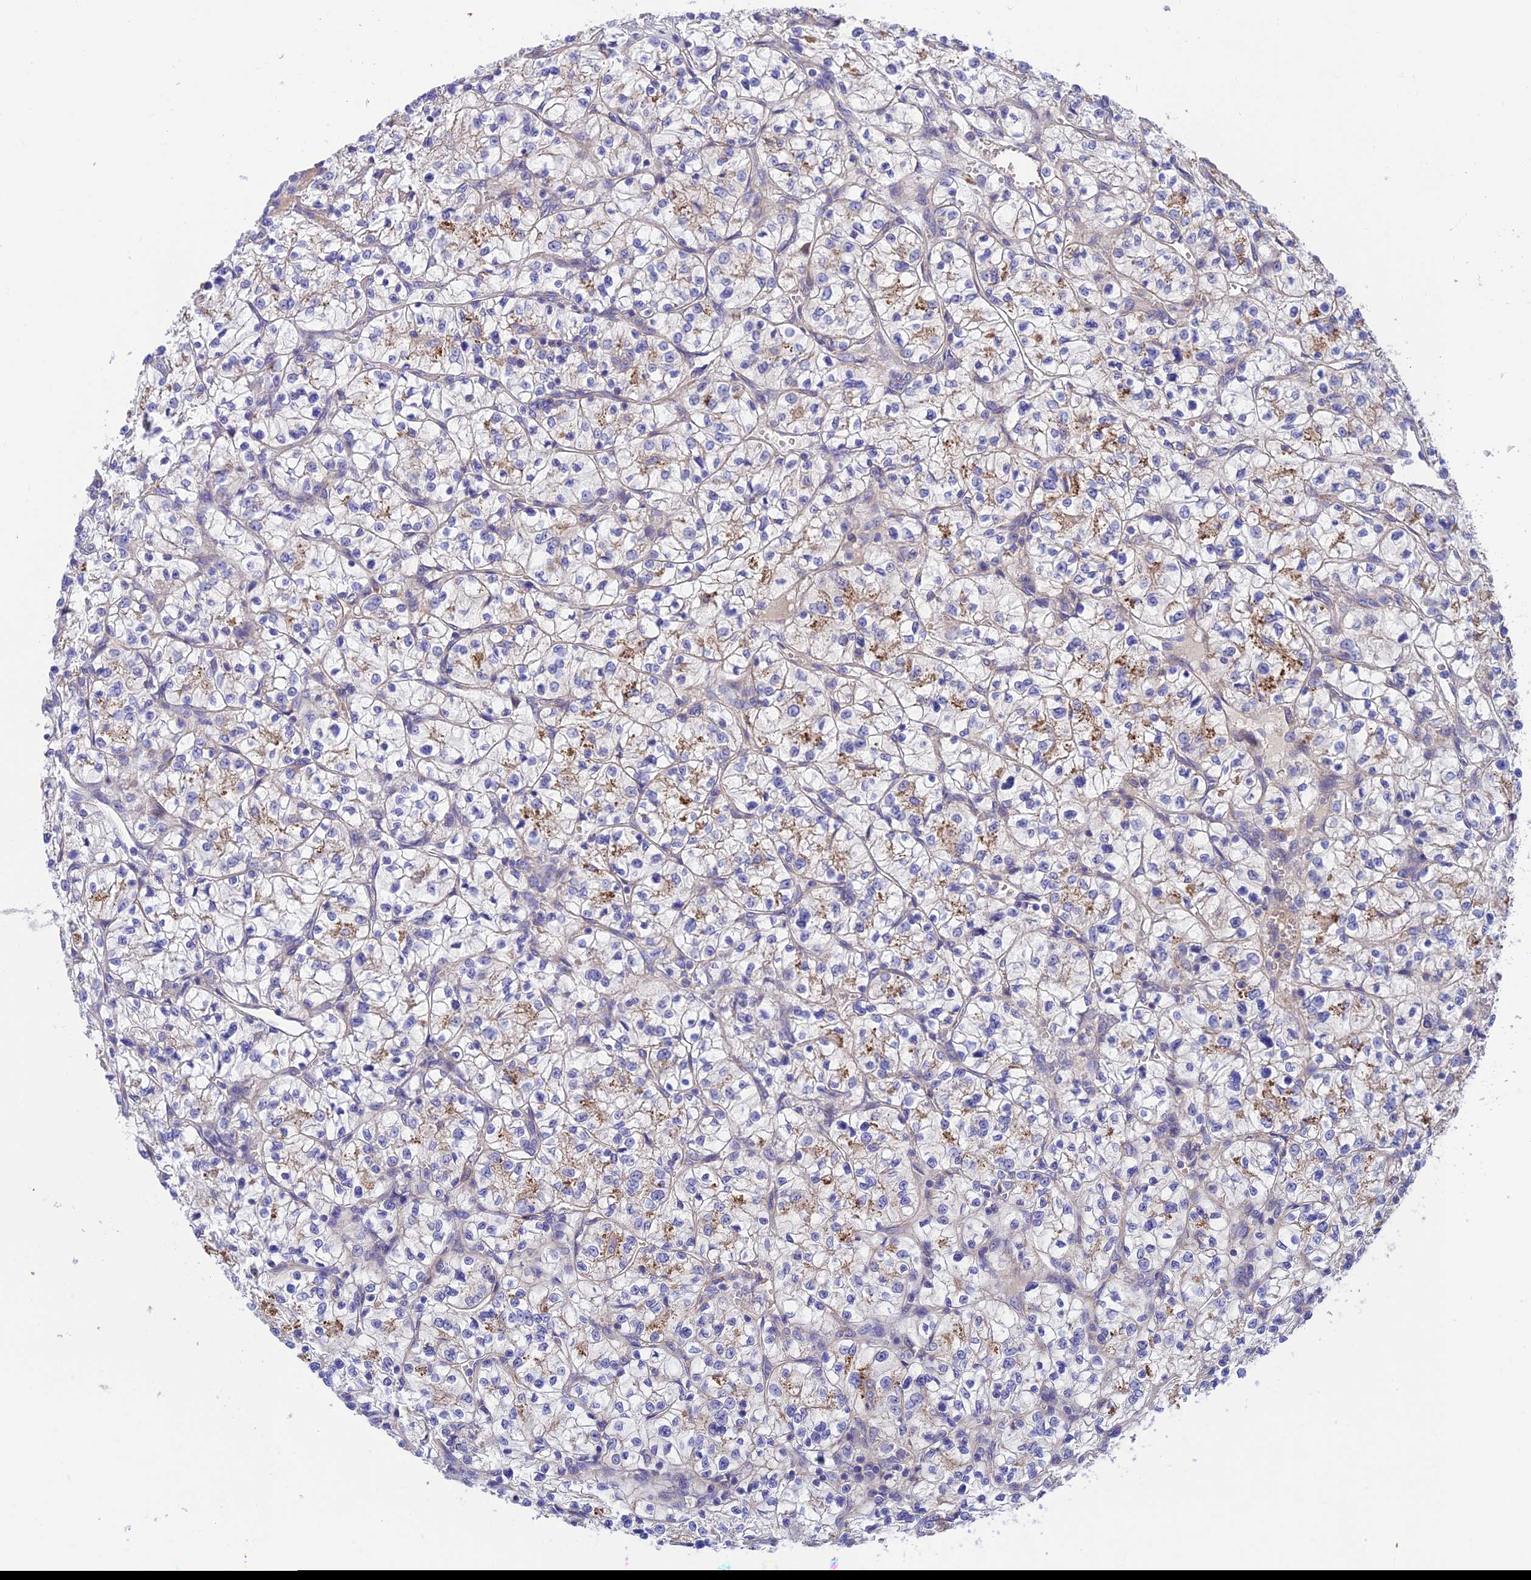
{"staining": {"intensity": "negative", "quantity": "none", "location": "none"}, "tissue": "renal cancer", "cell_type": "Tumor cells", "image_type": "cancer", "snomed": [{"axis": "morphology", "description": "Adenocarcinoma, NOS"}, {"axis": "topography", "description": "Kidney"}], "caption": "The immunohistochemistry (IHC) micrograph has no significant positivity in tumor cells of renal cancer tissue. (Immunohistochemistry, brightfield microscopy, high magnification).", "gene": "CCDC157", "patient": {"sex": "female", "age": 64}}